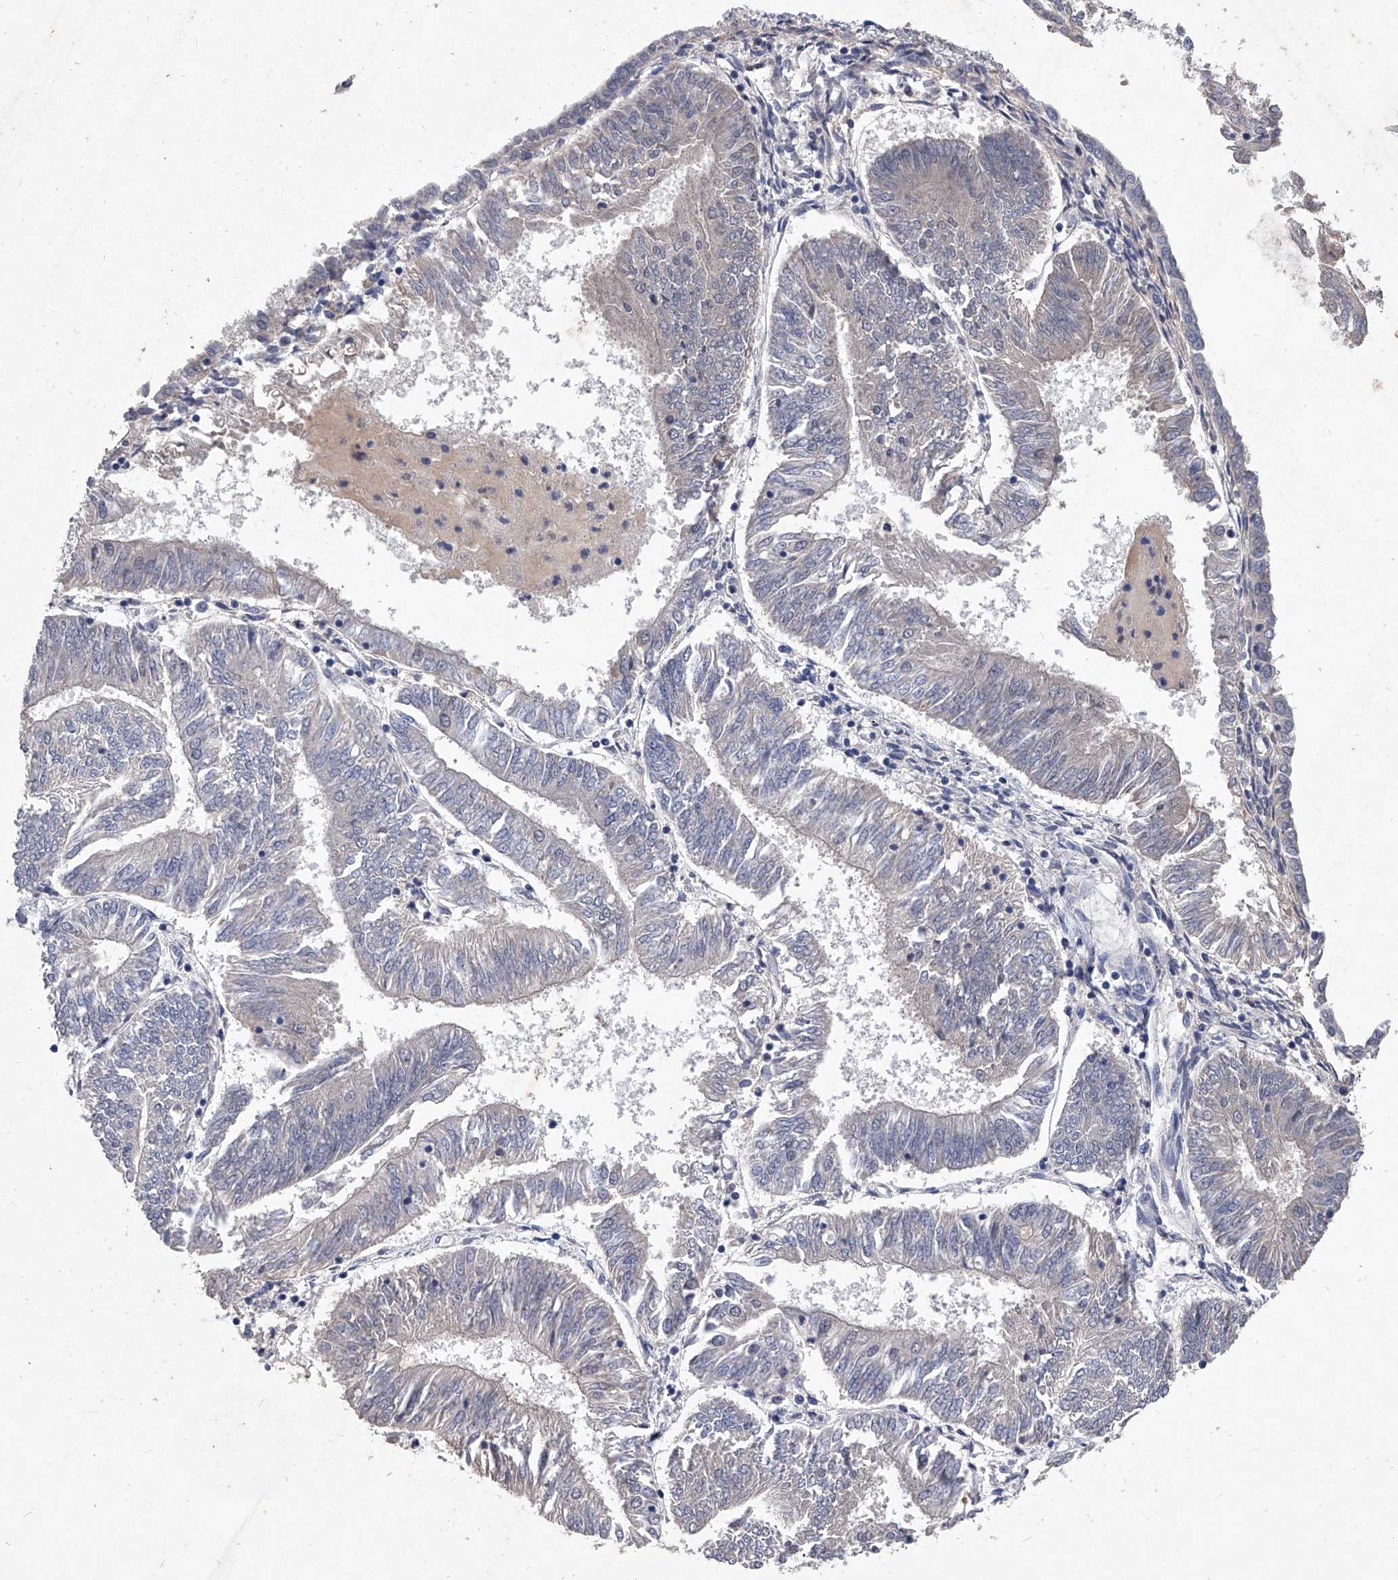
{"staining": {"intensity": "negative", "quantity": "none", "location": "none"}, "tissue": "endometrial cancer", "cell_type": "Tumor cells", "image_type": "cancer", "snomed": [{"axis": "morphology", "description": "Adenocarcinoma, NOS"}, {"axis": "topography", "description": "Endometrium"}], "caption": "A photomicrograph of adenocarcinoma (endometrial) stained for a protein displays no brown staining in tumor cells.", "gene": "C5", "patient": {"sex": "female", "age": 58}}